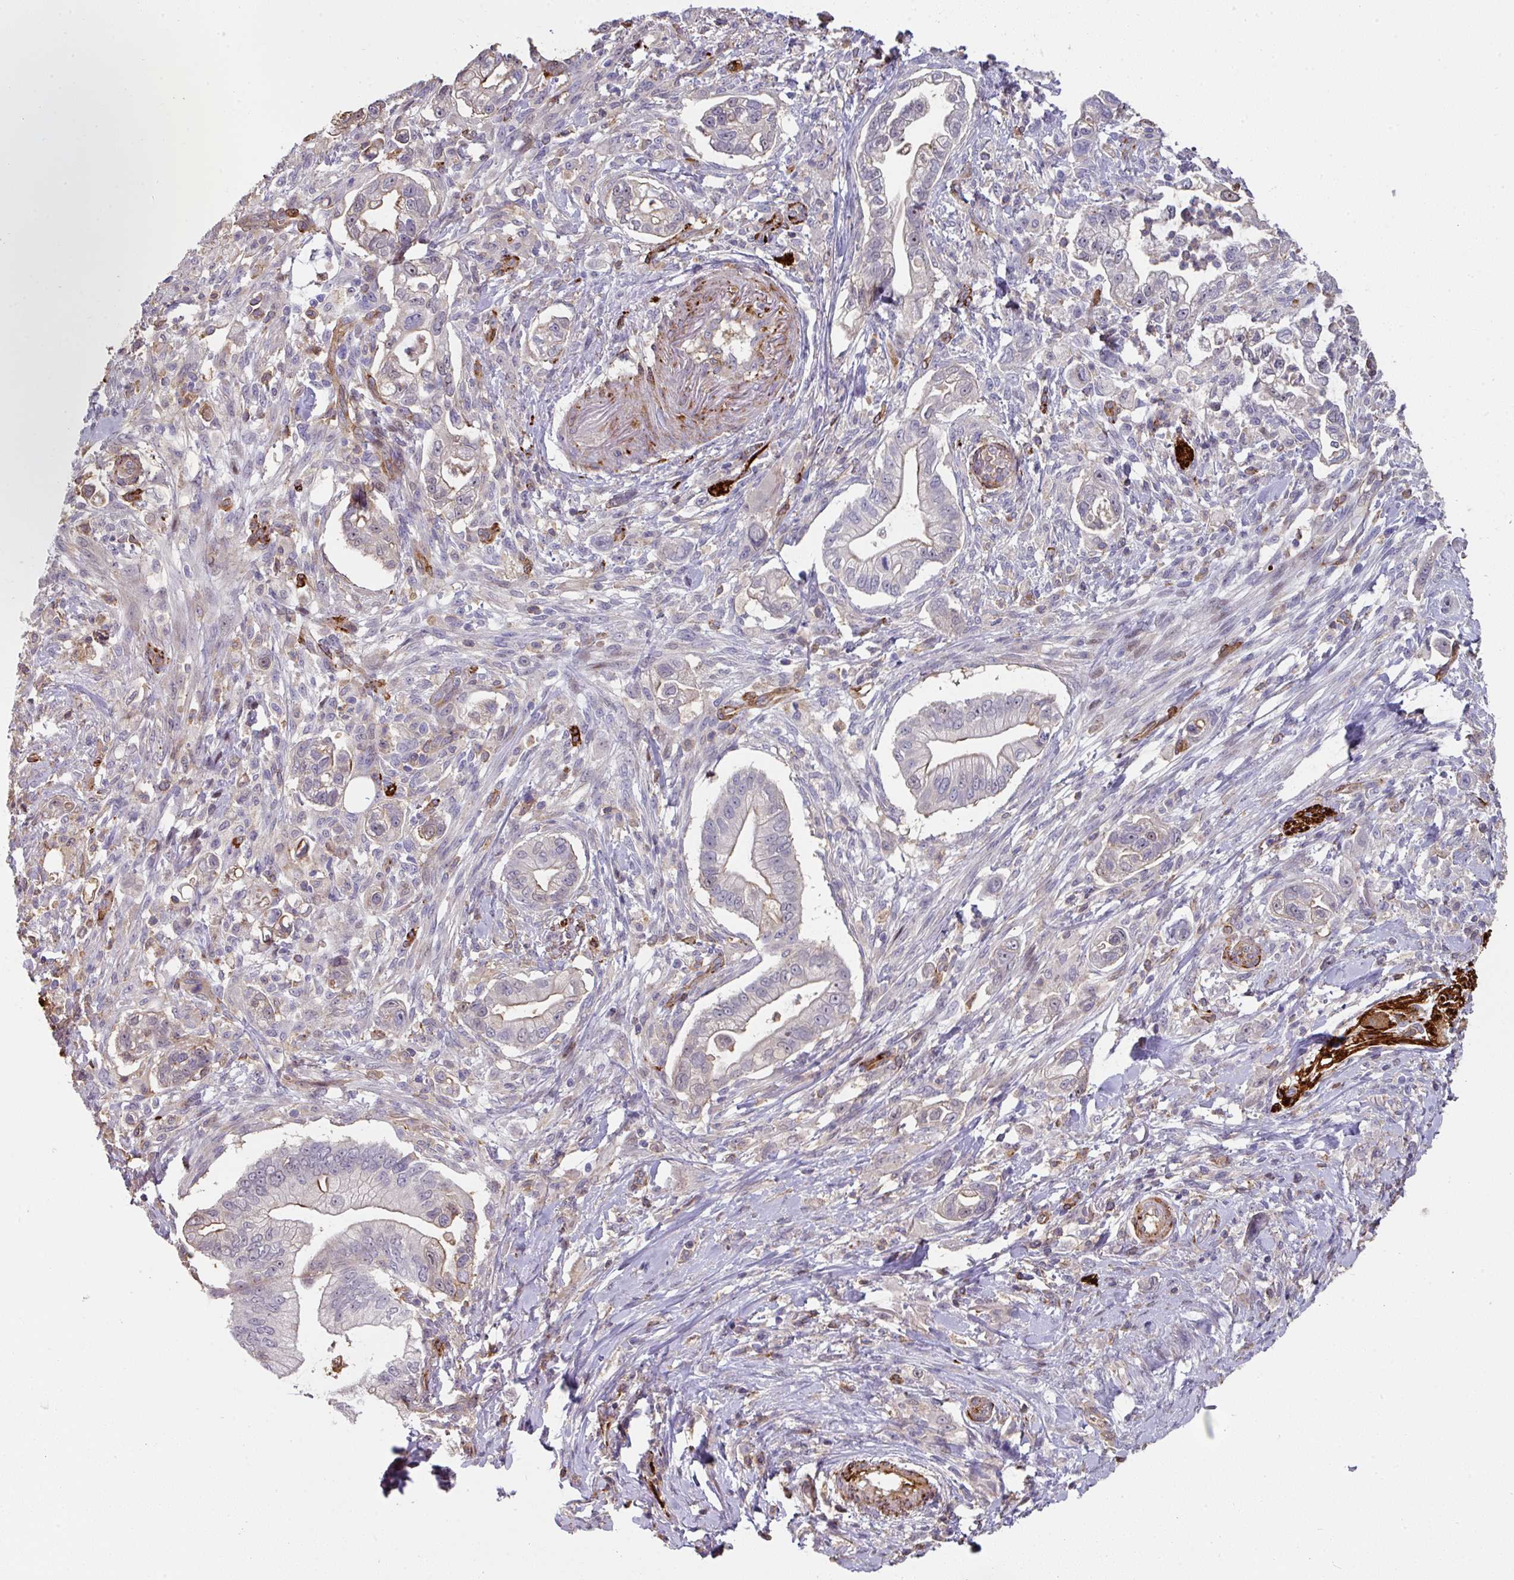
{"staining": {"intensity": "negative", "quantity": "none", "location": "none"}, "tissue": "pancreatic cancer", "cell_type": "Tumor cells", "image_type": "cancer", "snomed": [{"axis": "morphology", "description": "Adenocarcinoma, NOS"}, {"axis": "topography", "description": "Pancreas"}], "caption": "Immunohistochemical staining of pancreatic cancer displays no significant staining in tumor cells.", "gene": "BEND5", "patient": {"sex": "male", "age": 70}}